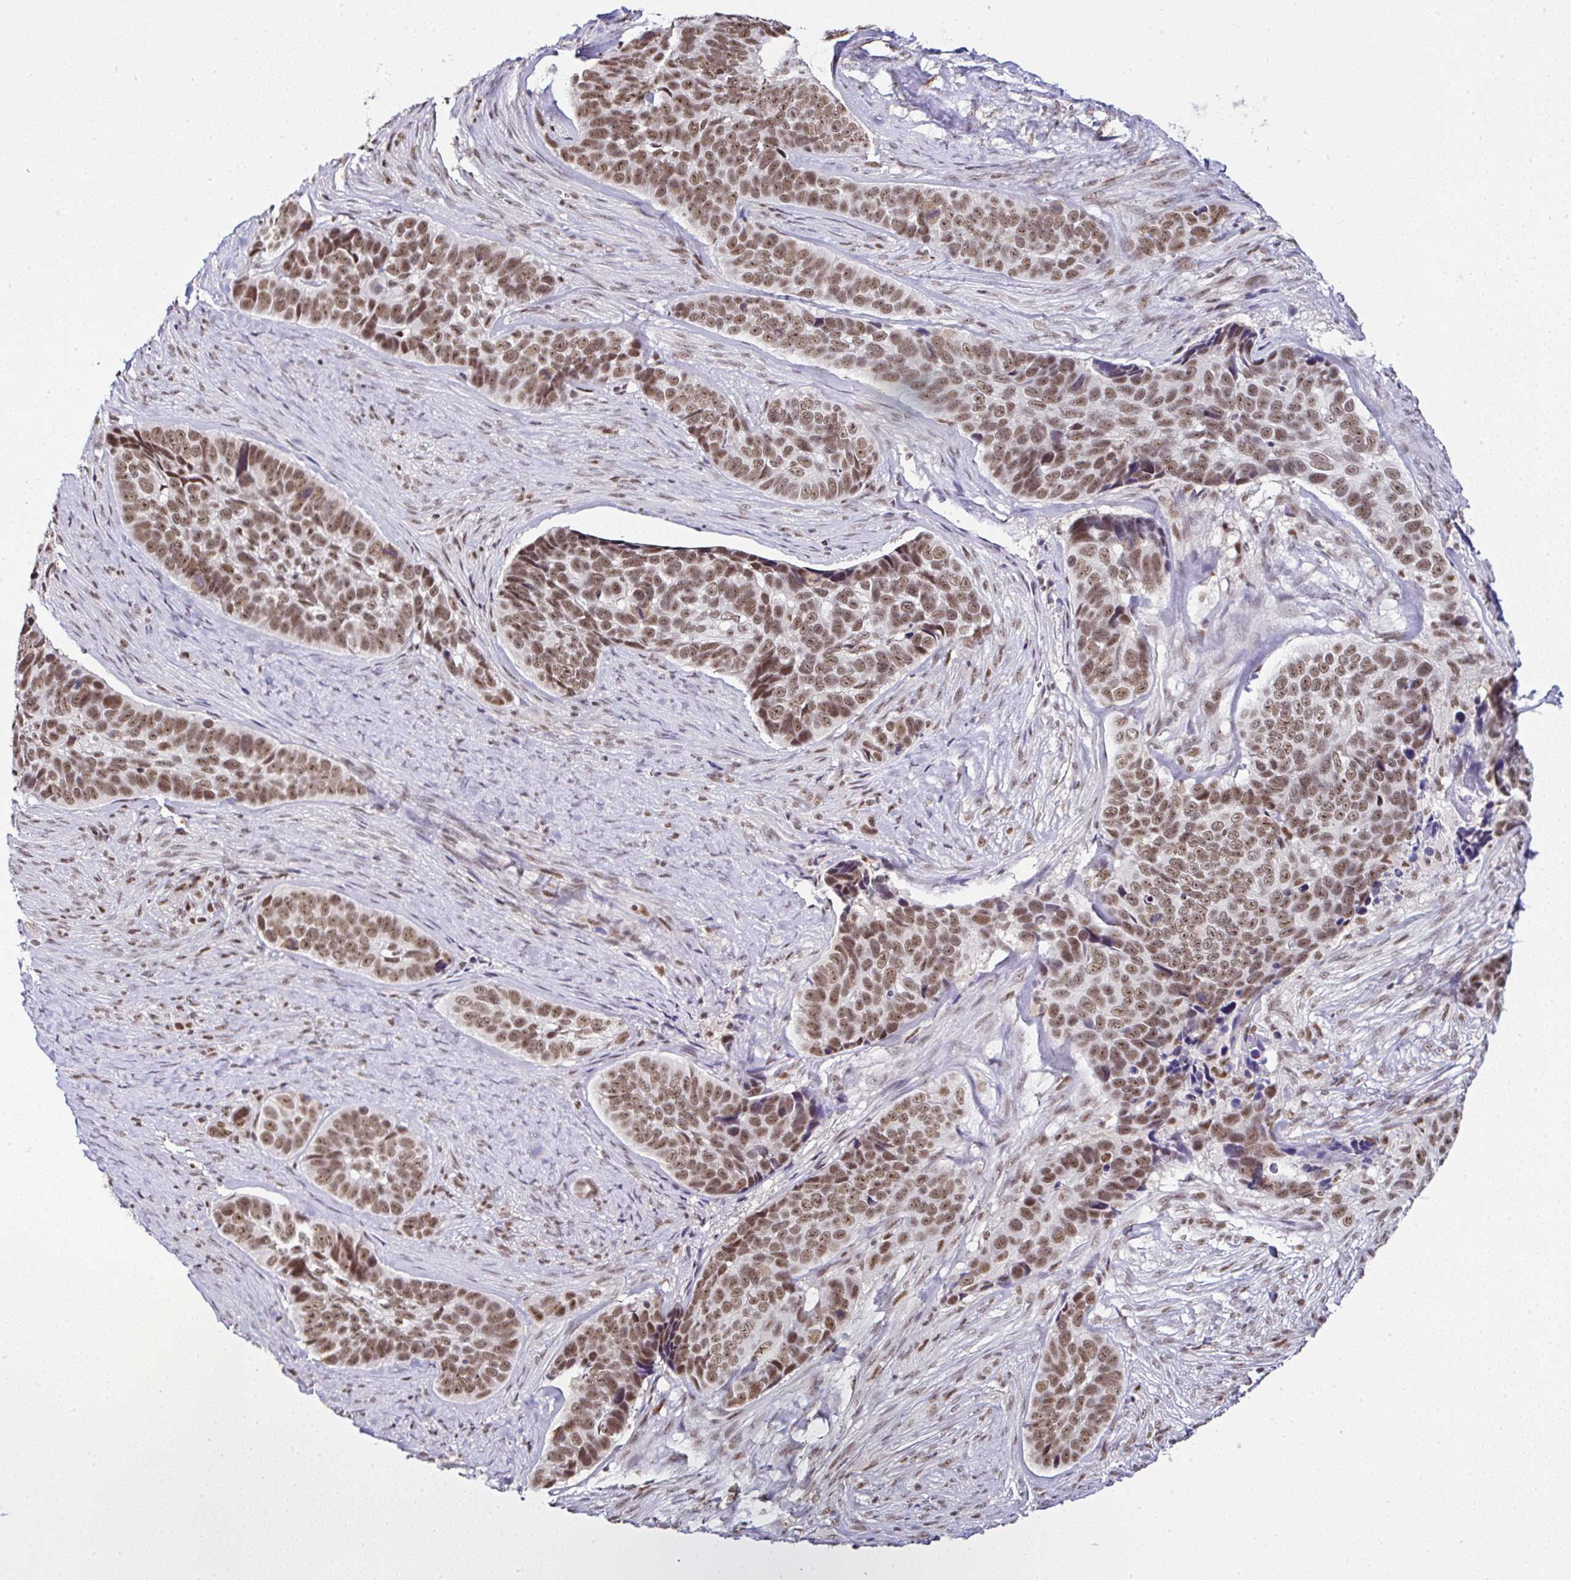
{"staining": {"intensity": "moderate", "quantity": ">75%", "location": "nuclear"}, "tissue": "skin cancer", "cell_type": "Tumor cells", "image_type": "cancer", "snomed": [{"axis": "morphology", "description": "Basal cell carcinoma"}, {"axis": "topography", "description": "Skin"}], "caption": "Moderate nuclear protein staining is identified in approximately >75% of tumor cells in skin cancer.", "gene": "PTPN2", "patient": {"sex": "female", "age": 82}}